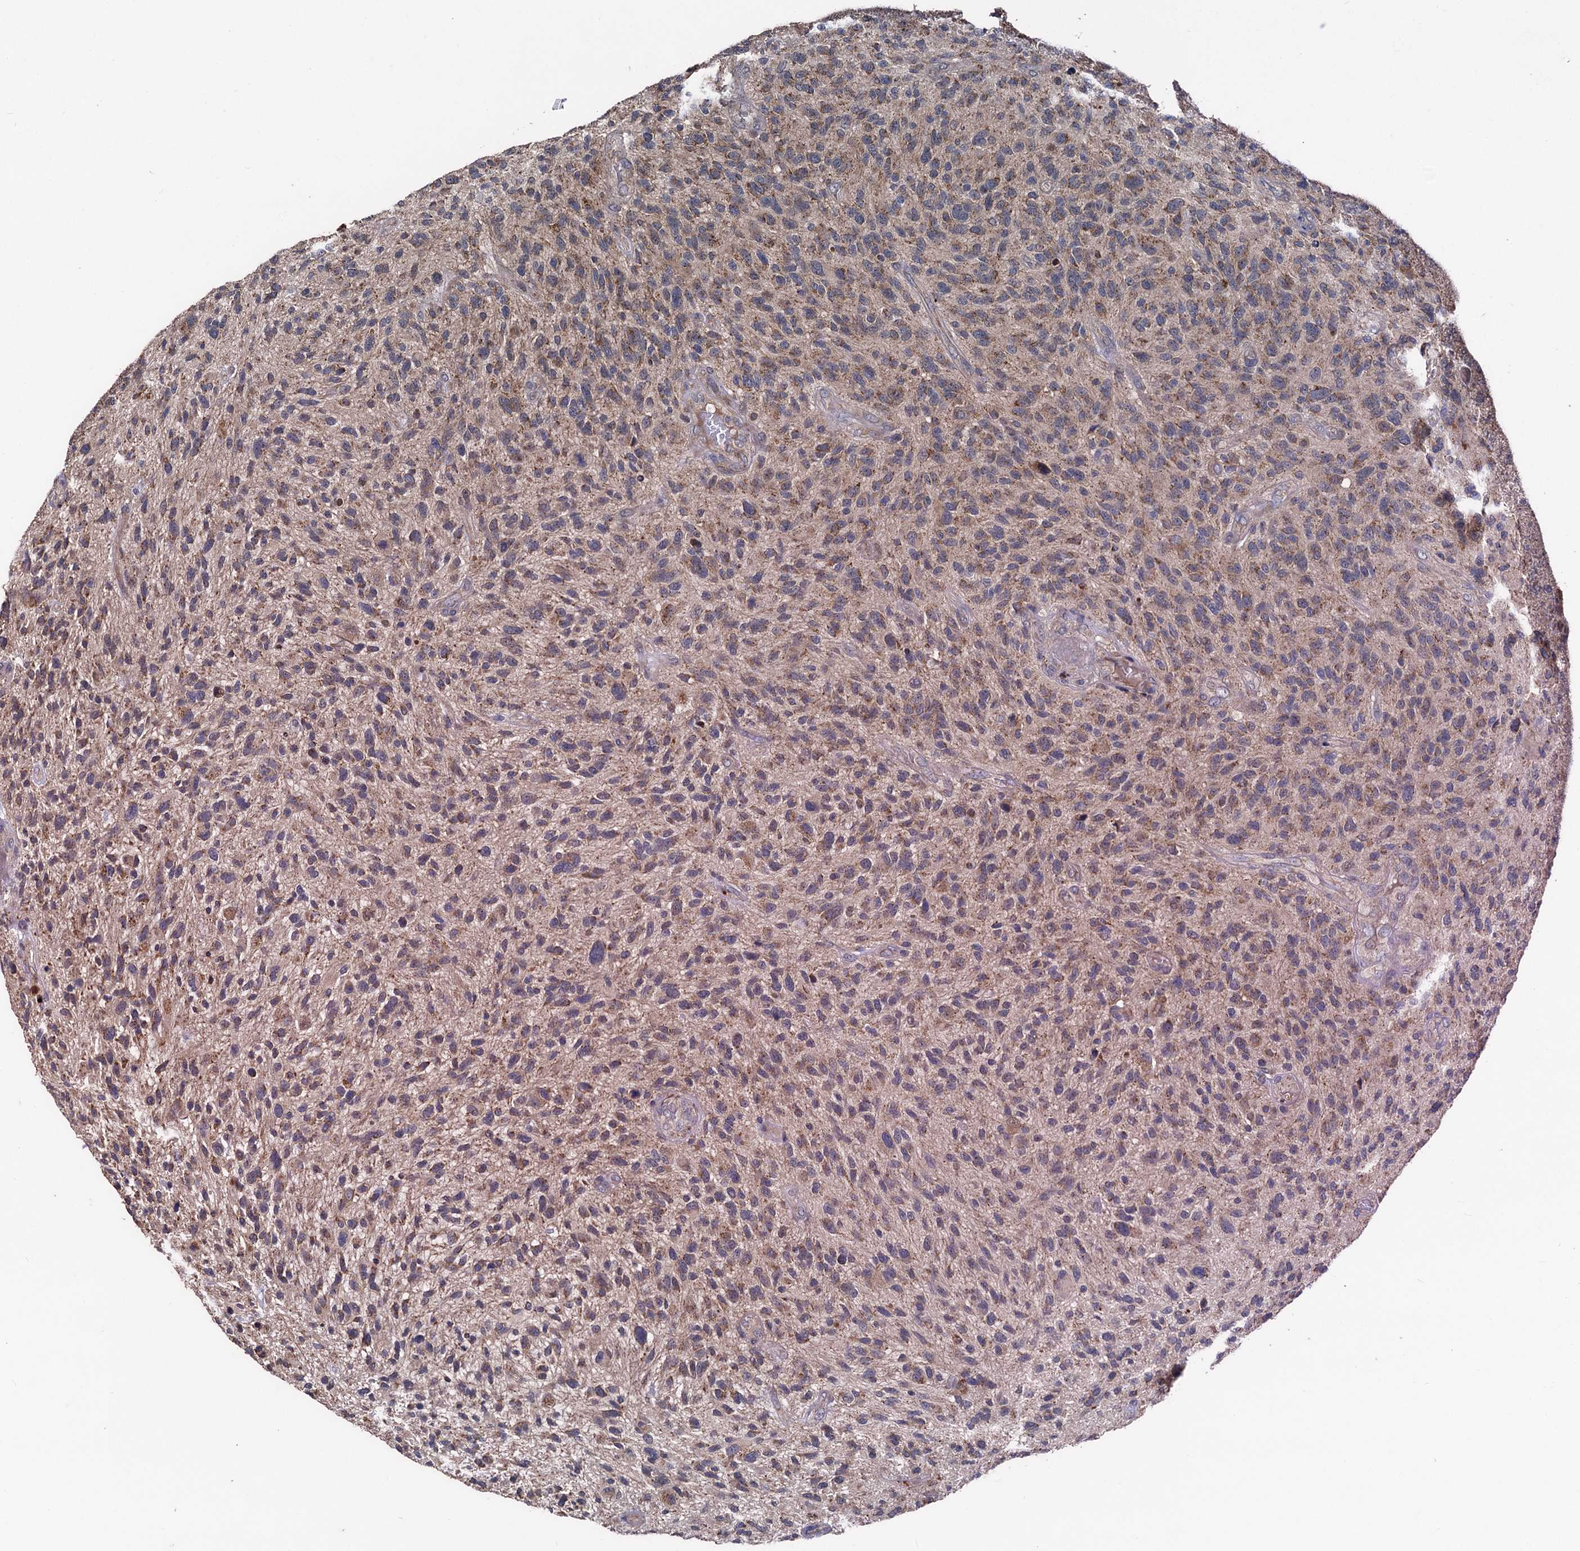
{"staining": {"intensity": "weak", "quantity": ">75%", "location": "cytoplasmic/membranous"}, "tissue": "glioma", "cell_type": "Tumor cells", "image_type": "cancer", "snomed": [{"axis": "morphology", "description": "Glioma, malignant, High grade"}, {"axis": "topography", "description": "Brain"}], "caption": "Brown immunohistochemical staining in glioma demonstrates weak cytoplasmic/membranous expression in about >75% of tumor cells. Nuclei are stained in blue.", "gene": "OTUB1", "patient": {"sex": "male", "age": 47}}